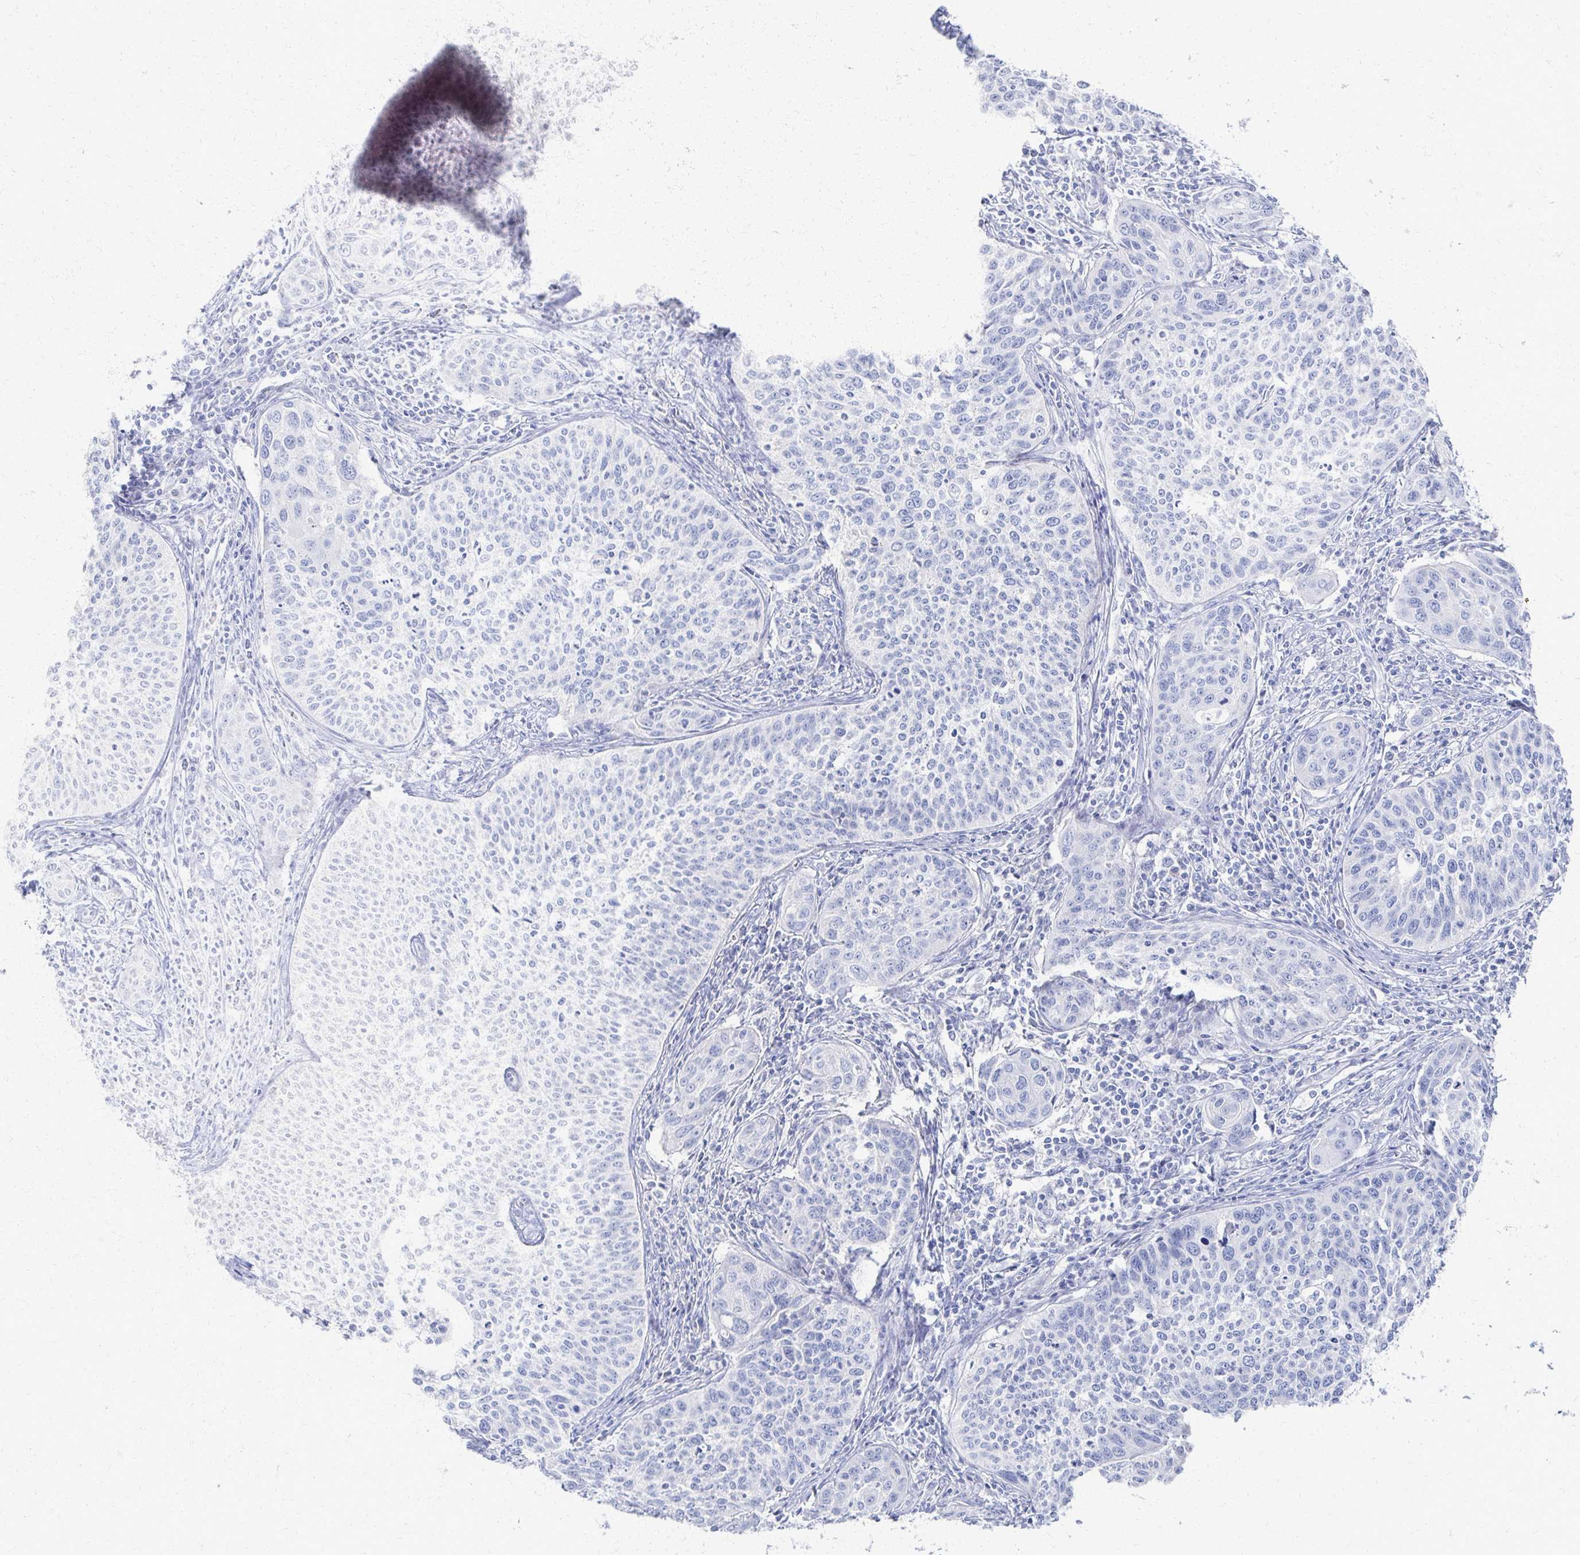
{"staining": {"intensity": "negative", "quantity": "none", "location": "none"}, "tissue": "cervical cancer", "cell_type": "Tumor cells", "image_type": "cancer", "snomed": [{"axis": "morphology", "description": "Squamous cell carcinoma, NOS"}, {"axis": "topography", "description": "Cervix"}], "caption": "The IHC histopathology image has no significant staining in tumor cells of cervical cancer (squamous cell carcinoma) tissue.", "gene": "PRR20A", "patient": {"sex": "female", "age": 31}}